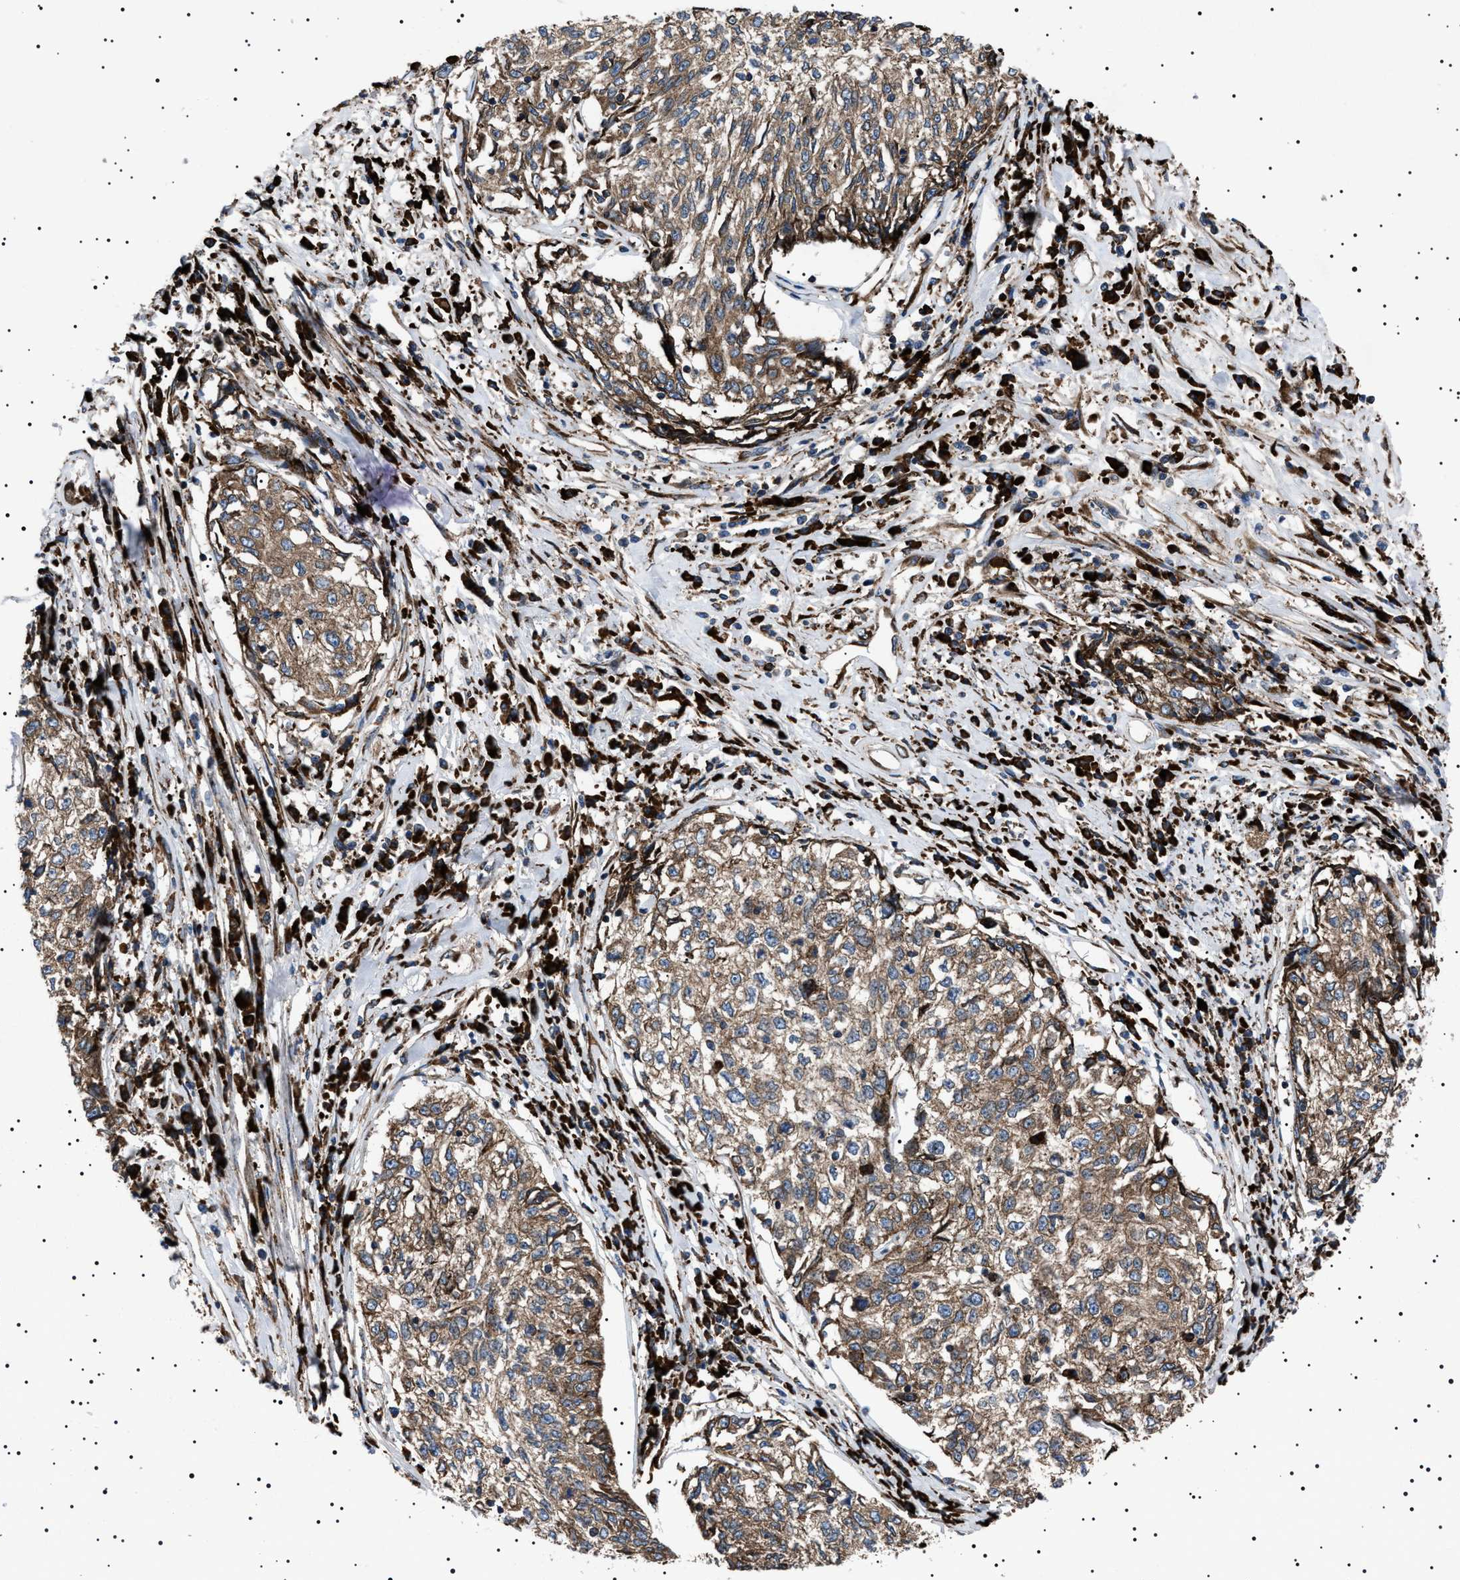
{"staining": {"intensity": "moderate", "quantity": ">75%", "location": "cytoplasmic/membranous"}, "tissue": "cervical cancer", "cell_type": "Tumor cells", "image_type": "cancer", "snomed": [{"axis": "morphology", "description": "Squamous cell carcinoma, NOS"}, {"axis": "topography", "description": "Cervix"}], "caption": "Cervical squamous cell carcinoma tissue shows moderate cytoplasmic/membranous staining in about >75% of tumor cells", "gene": "TOP1MT", "patient": {"sex": "female", "age": 57}}